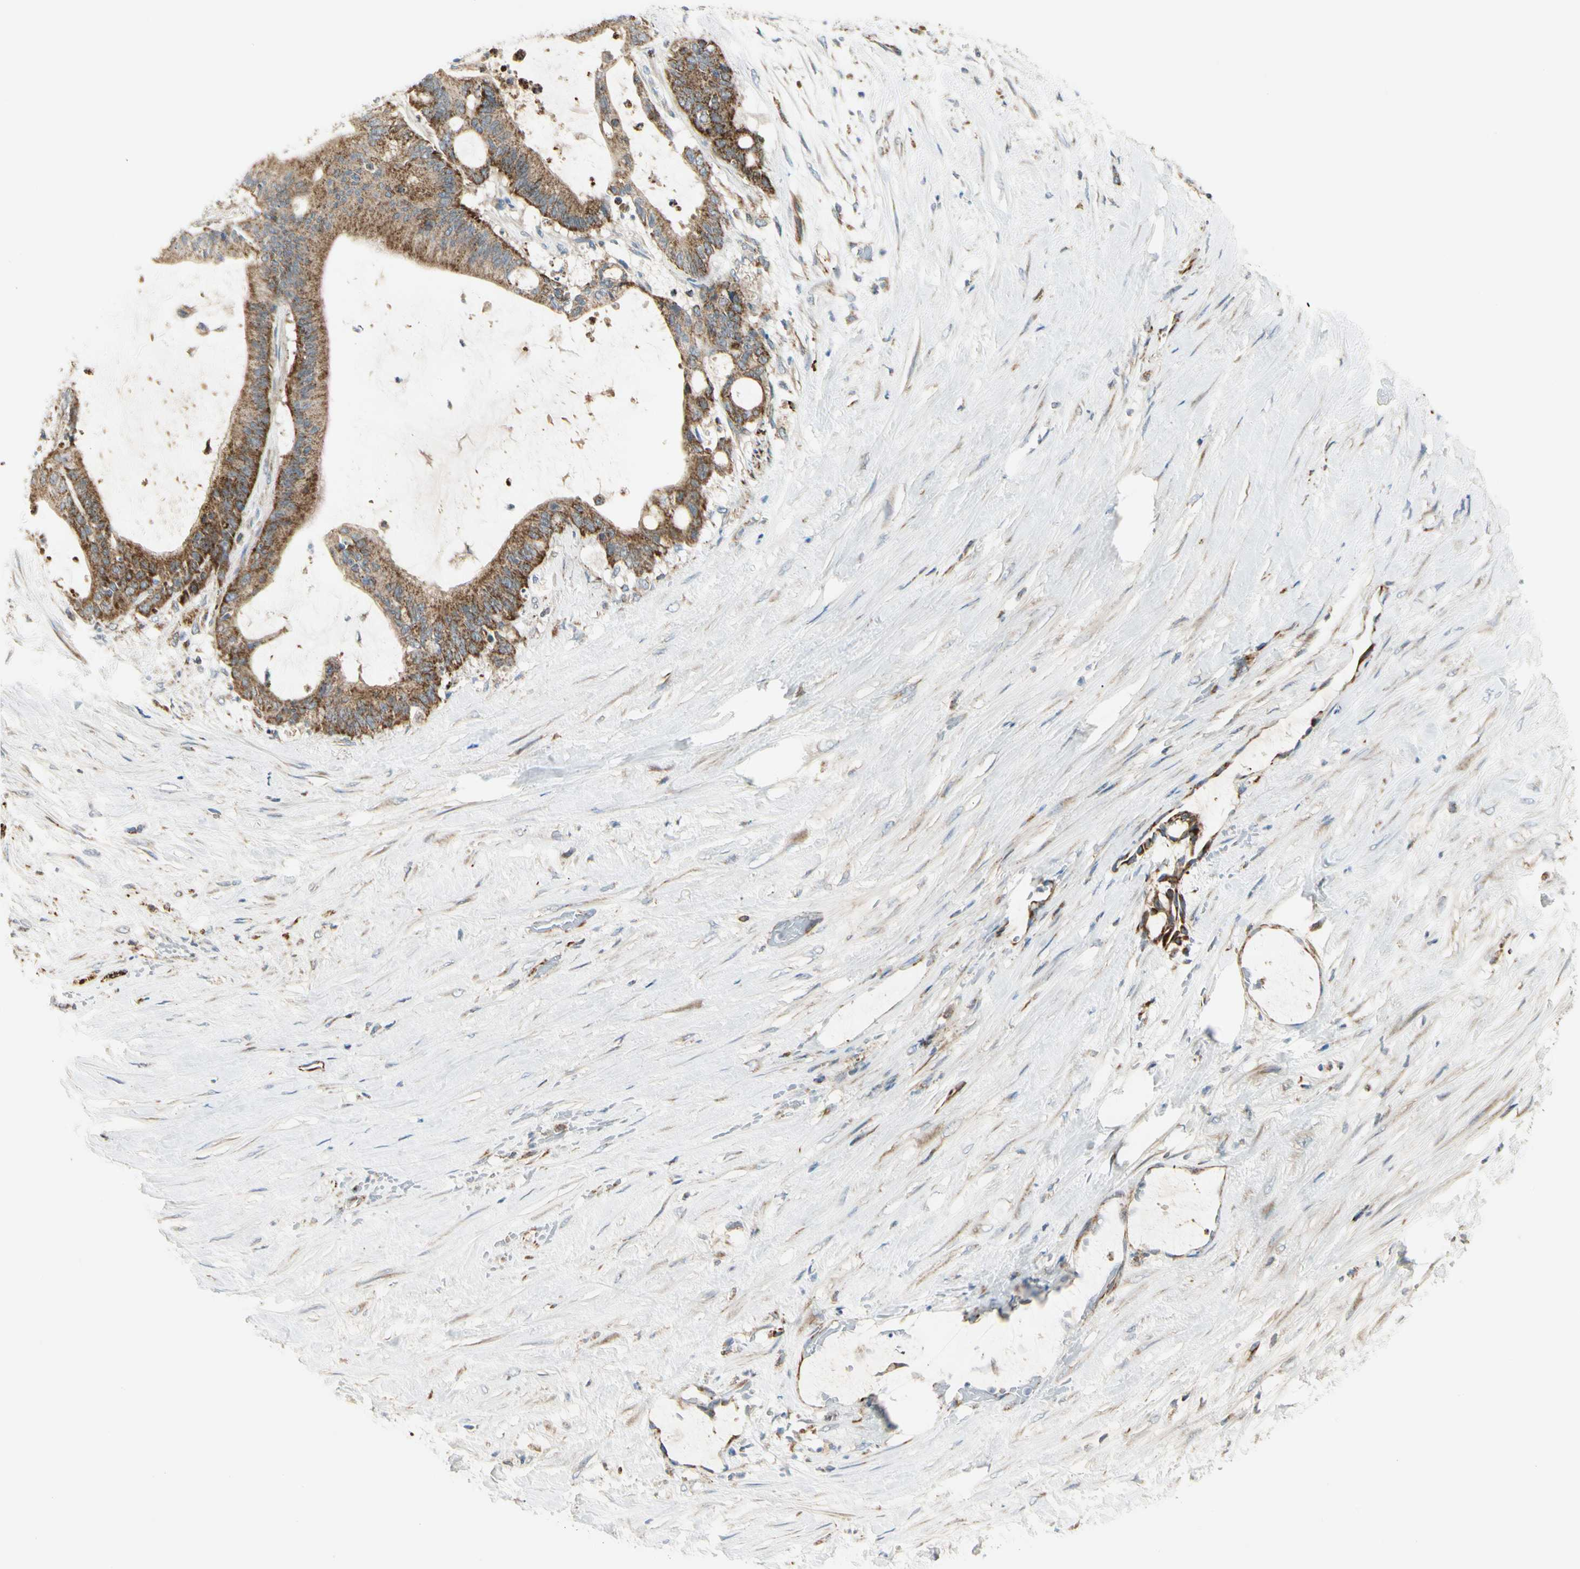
{"staining": {"intensity": "strong", "quantity": ">75%", "location": "cytoplasmic/membranous"}, "tissue": "liver cancer", "cell_type": "Tumor cells", "image_type": "cancer", "snomed": [{"axis": "morphology", "description": "Cholangiocarcinoma"}, {"axis": "topography", "description": "Liver"}], "caption": "Cholangiocarcinoma (liver) stained with DAB IHC shows high levels of strong cytoplasmic/membranous staining in approximately >75% of tumor cells.", "gene": "TBC1D10A", "patient": {"sex": "female", "age": 73}}